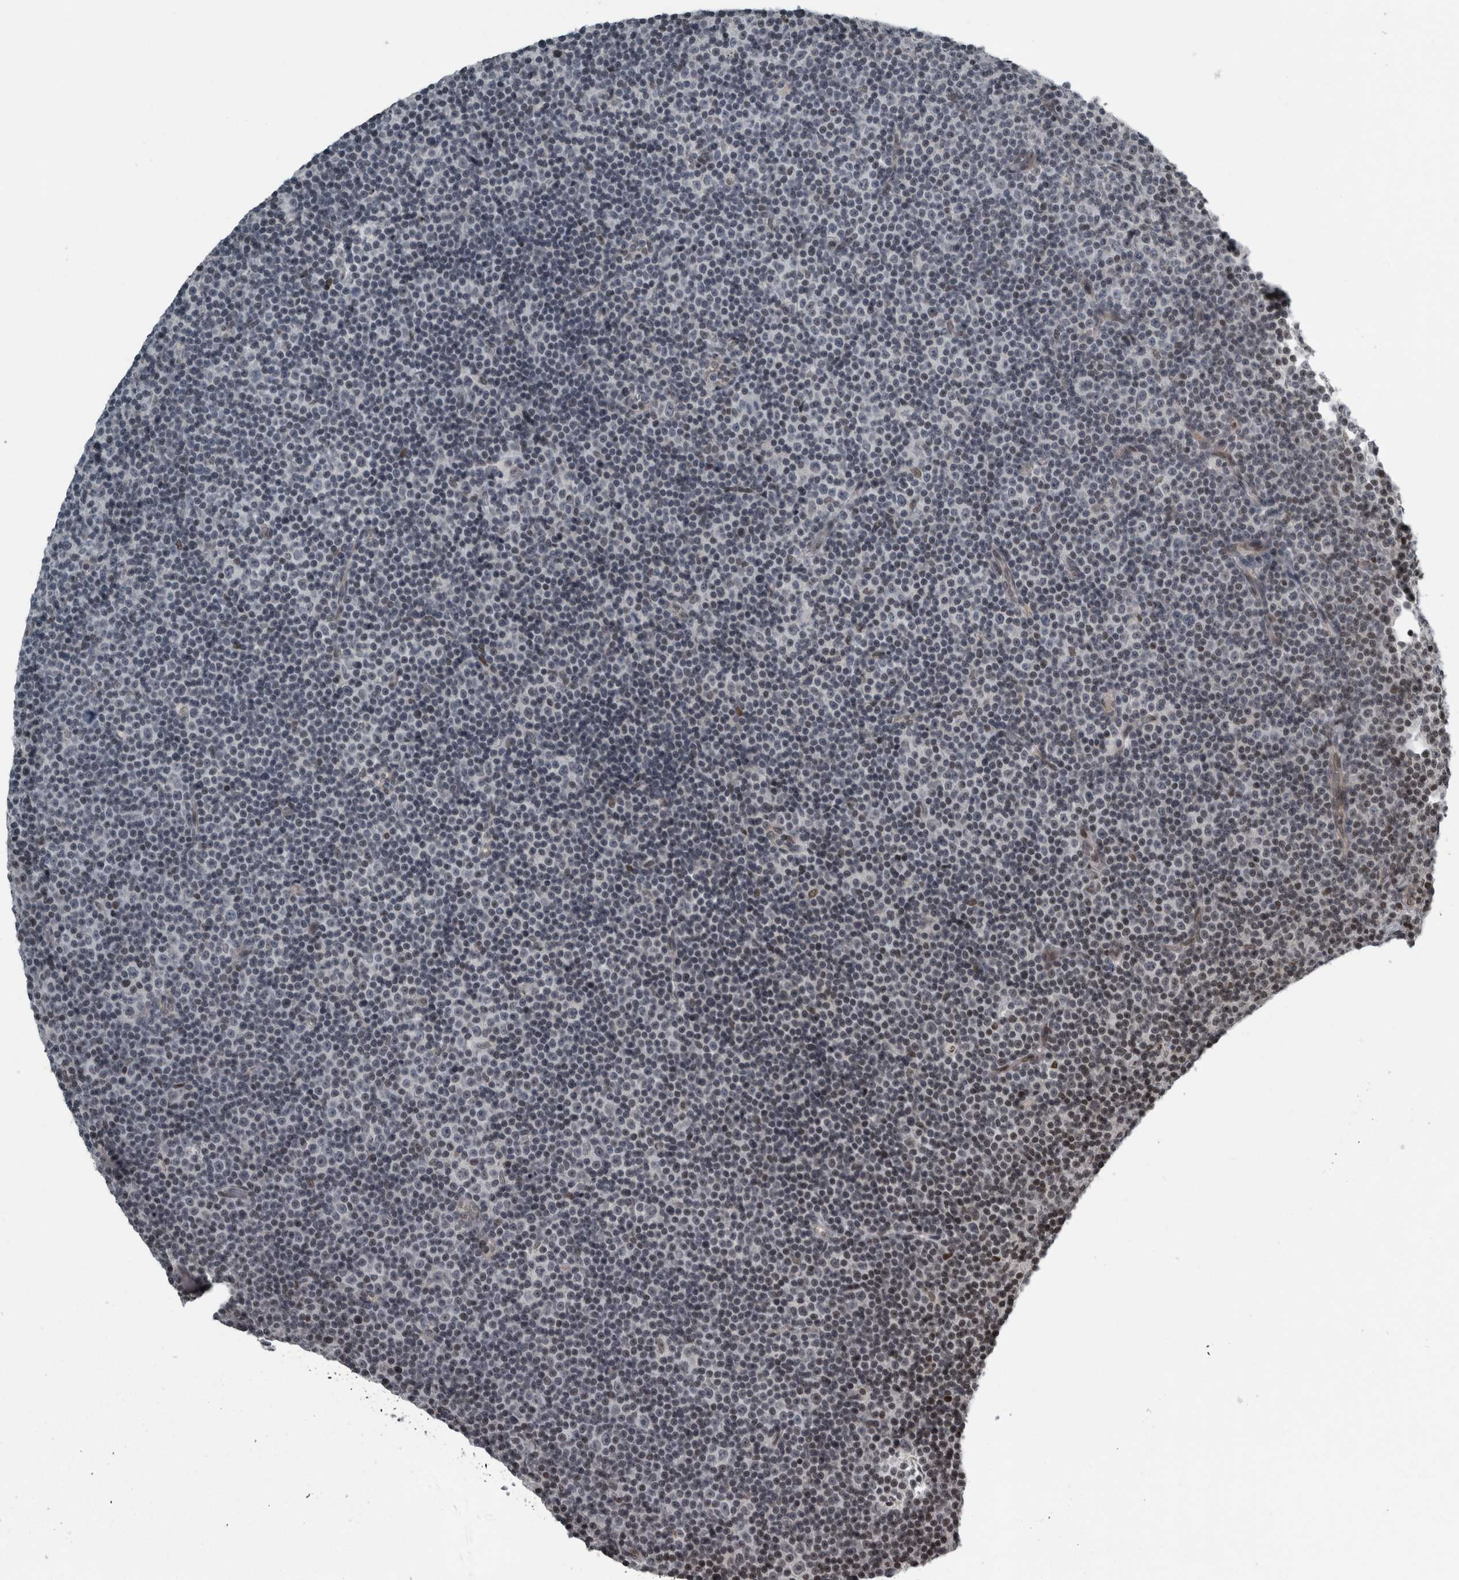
{"staining": {"intensity": "negative", "quantity": "none", "location": "none"}, "tissue": "lymphoma", "cell_type": "Tumor cells", "image_type": "cancer", "snomed": [{"axis": "morphology", "description": "Malignant lymphoma, non-Hodgkin's type, Low grade"}, {"axis": "topography", "description": "Lymph node"}], "caption": "An immunohistochemistry image of lymphoma is shown. There is no staining in tumor cells of lymphoma.", "gene": "UNC50", "patient": {"sex": "female", "age": 67}}